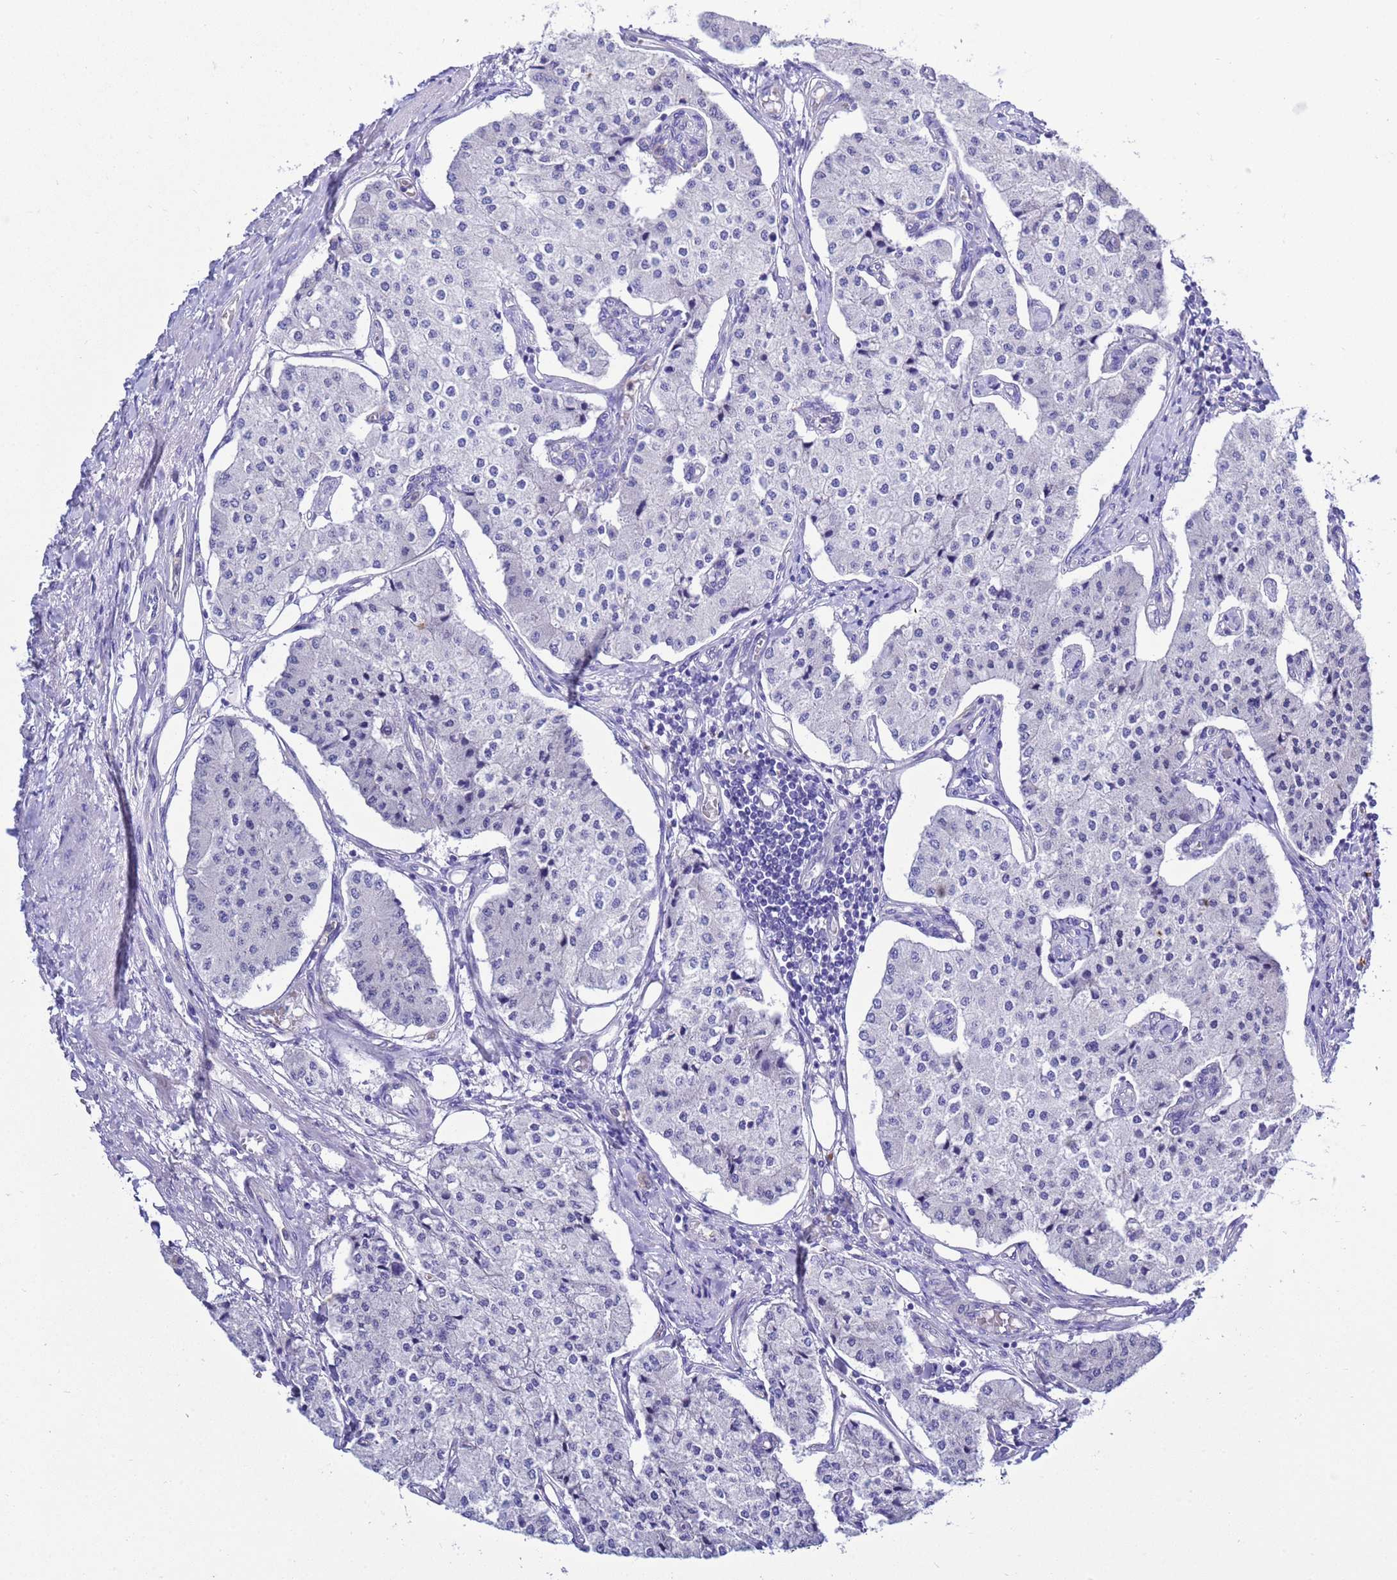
{"staining": {"intensity": "negative", "quantity": "none", "location": "none"}, "tissue": "carcinoid", "cell_type": "Tumor cells", "image_type": "cancer", "snomed": [{"axis": "morphology", "description": "Carcinoid, malignant, NOS"}, {"axis": "topography", "description": "Colon"}], "caption": "DAB immunohistochemical staining of human malignant carcinoid demonstrates no significant expression in tumor cells. The staining was performed using DAB (3,3'-diaminobenzidine) to visualize the protein expression in brown, while the nuclei were stained in blue with hematoxylin (Magnification: 20x).", "gene": "KICS2", "patient": {"sex": "female", "age": 52}}